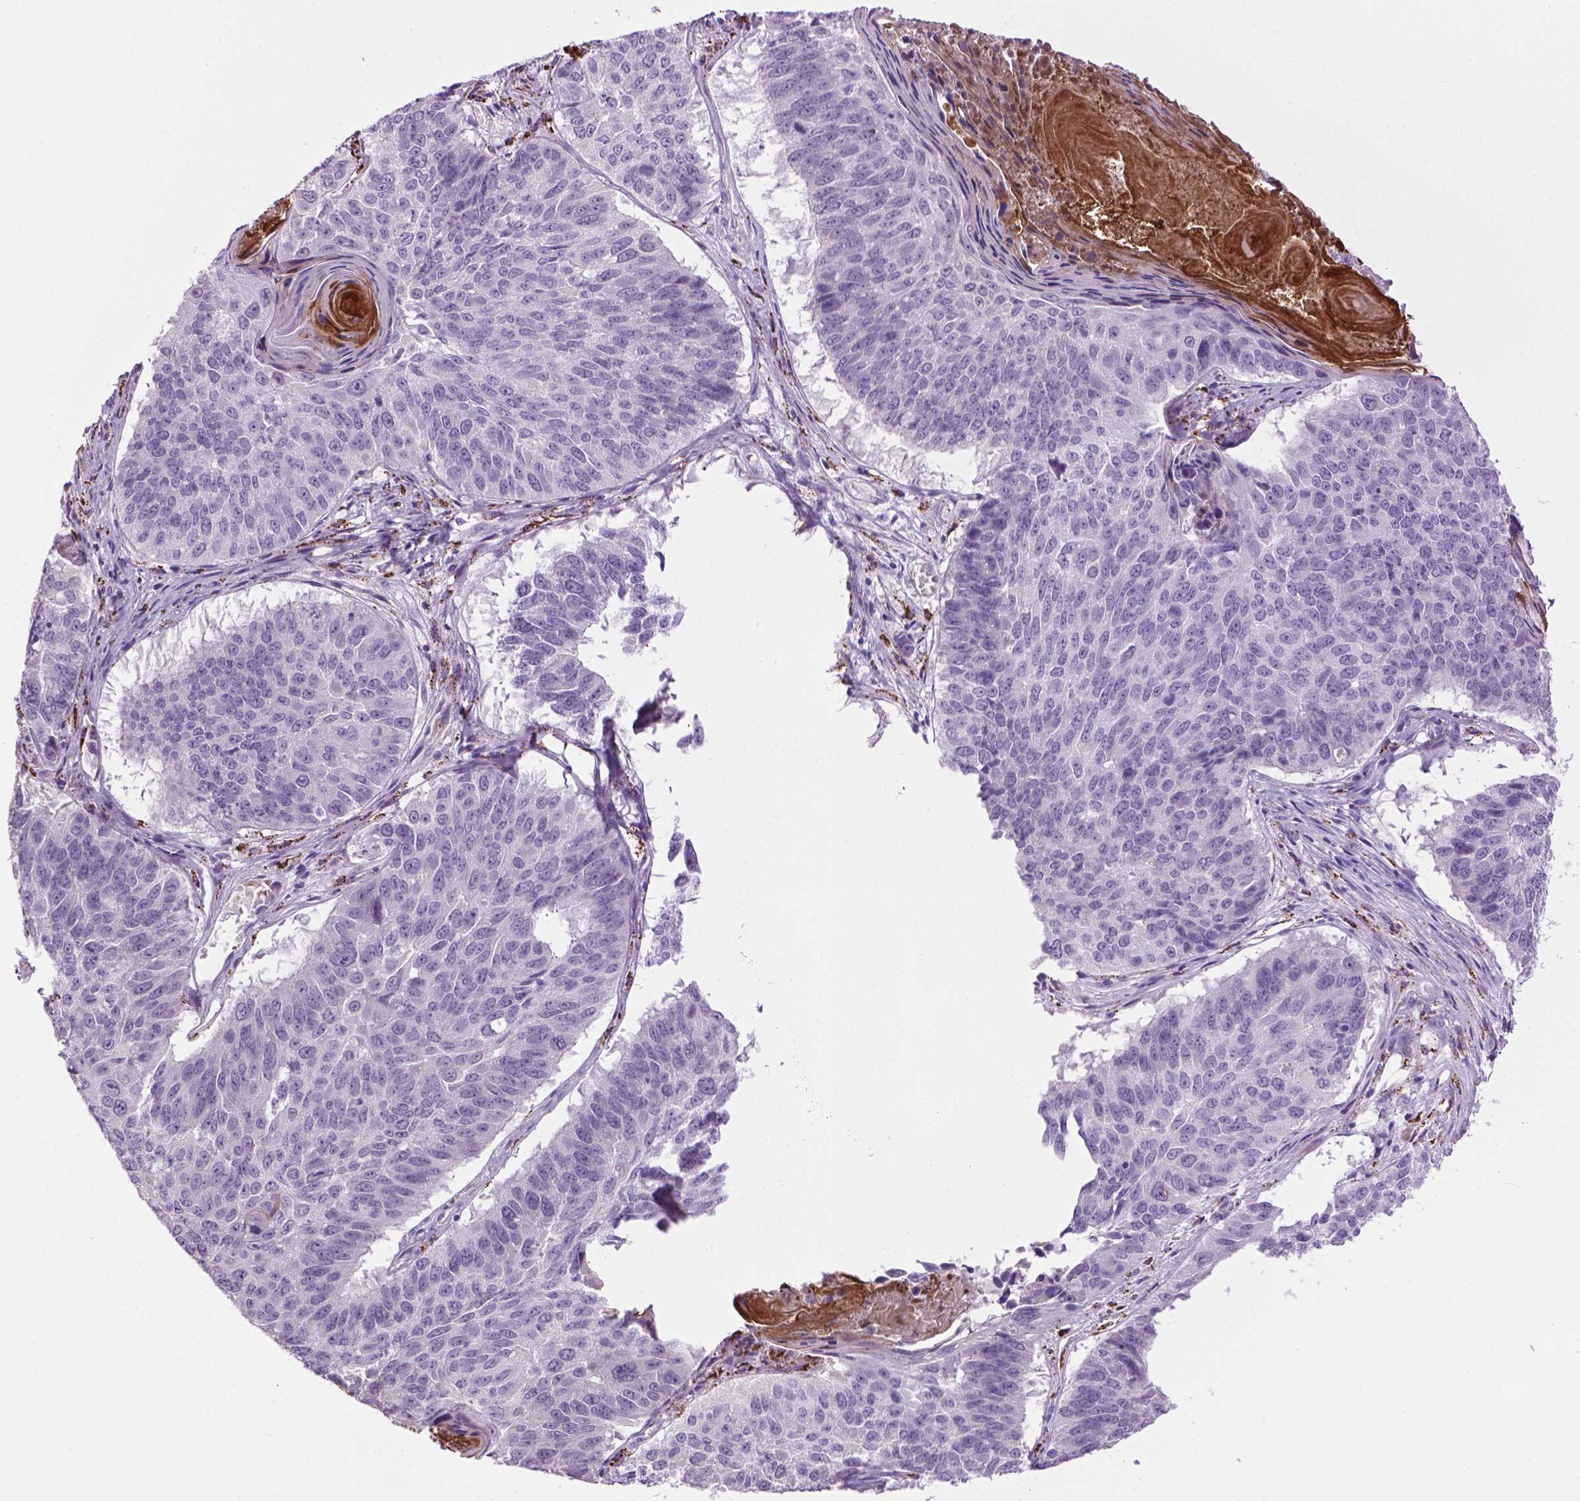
{"staining": {"intensity": "negative", "quantity": "none", "location": "none"}, "tissue": "lung cancer", "cell_type": "Tumor cells", "image_type": "cancer", "snomed": [{"axis": "morphology", "description": "Squamous cell carcinoma, NOS"}, {"axis": "topography", "description": "Lung"}], "caption": "Protein analysis of lung squamous cell carcinoma demonstrates no significant positivity in tumor cells.", "gene": "TMEM132E", "patient": {"sex": "male", "age": 73}}